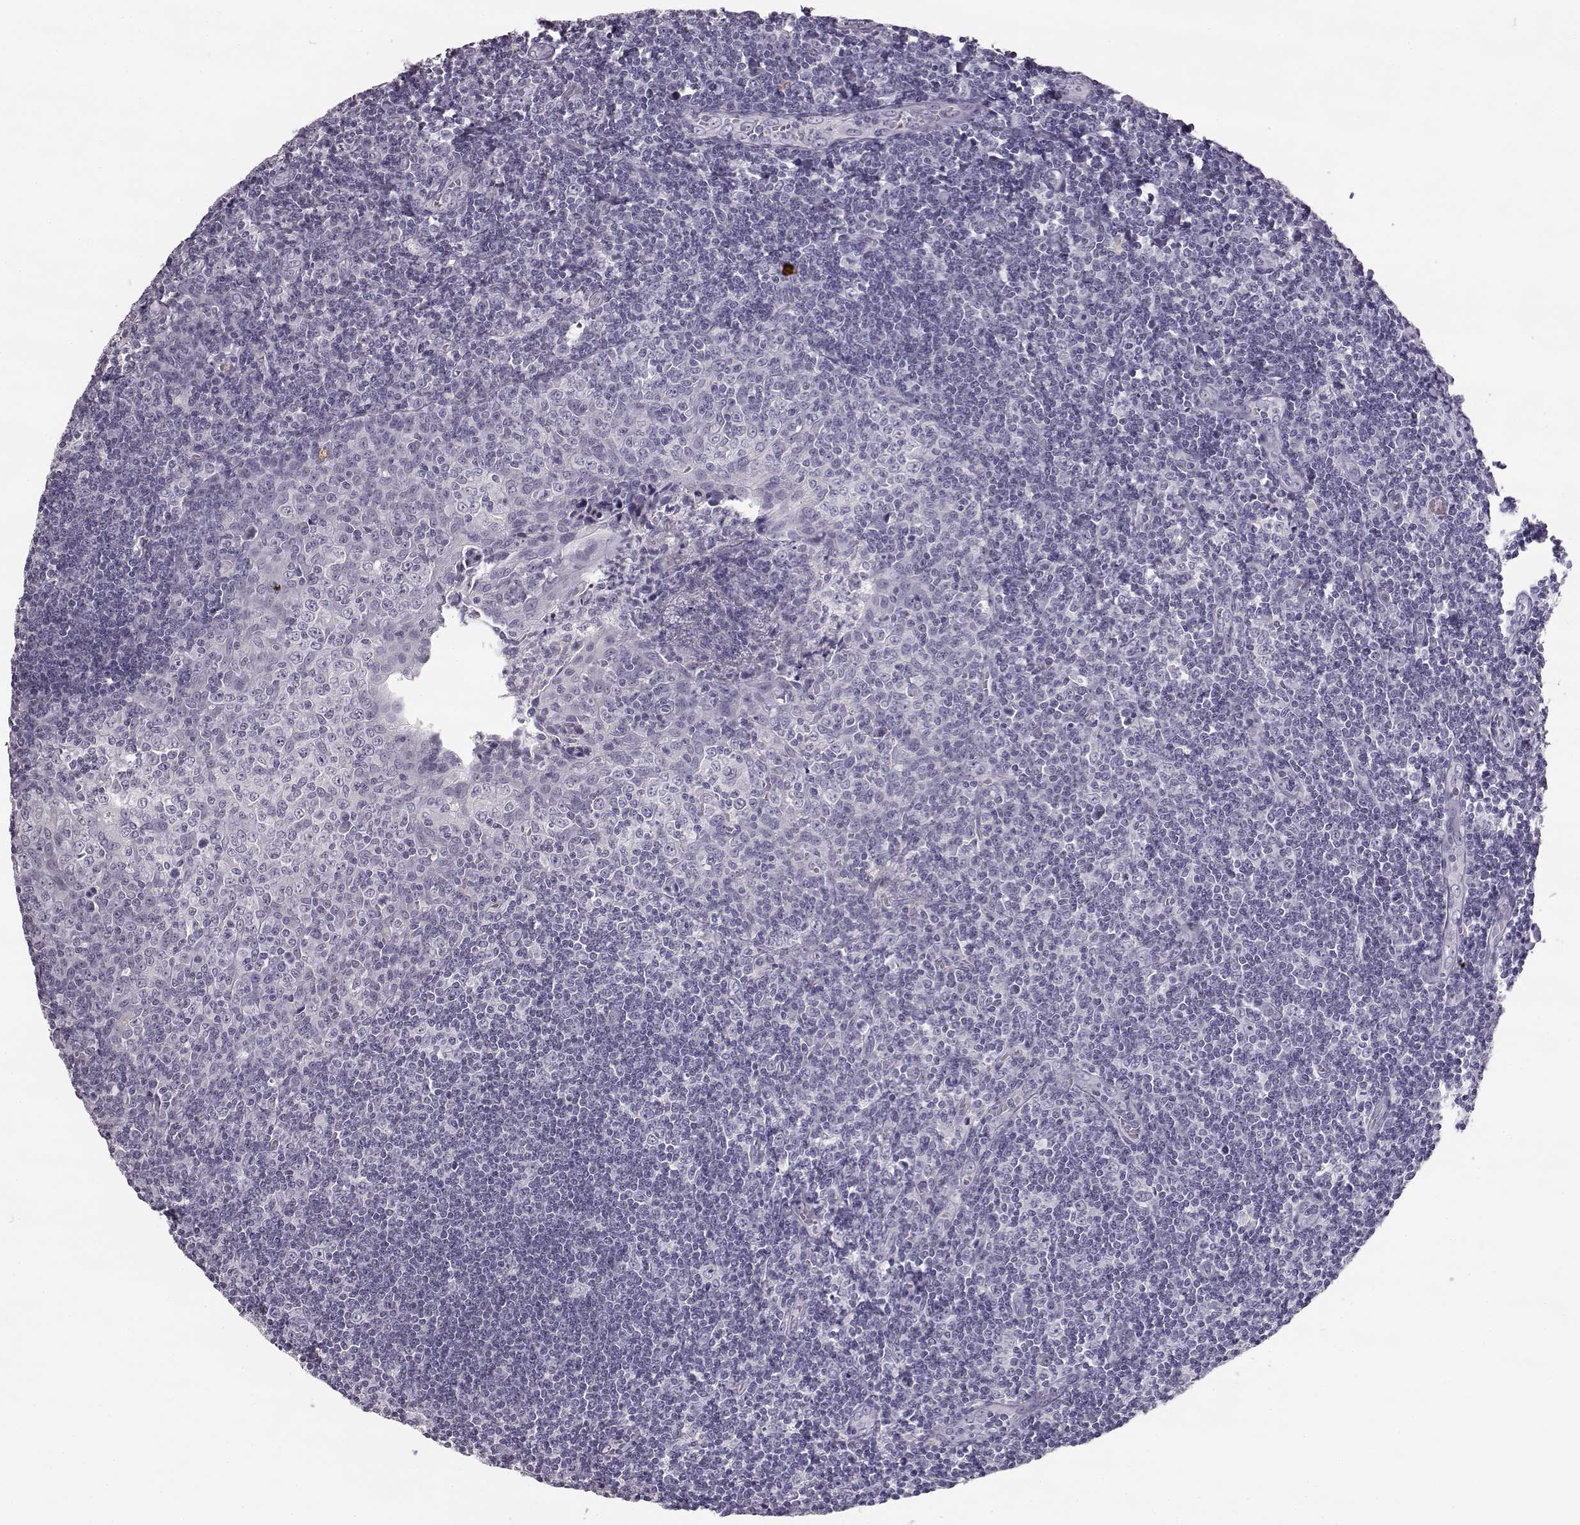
{"staining": {"intensity": "negative", "quantity": "none", "location": "none"}, "tissue": "tonsil", "cell_type": "Germinal center cells", "image_type": "normal", "snomed": [{"axis": "morphology", "description": "Normal tissue, NOS"}, {"axis": "morphology", "description": "Inflammation, NOS"}, {"axis": "topography", "description": "Tonsil"}], "caption": "Immunohistochemistry photomicrograph of unremarkable tonsil stained for a protein (brown), which exhibits no expression in germinal center cells. (DAB (3,3'-diaminobenzidine) immunohistochemistry (IHC) visualized using brightfield microscopy, high magnification).", "gene": "NPTXR", "patient": {"sex": "female", "age": 31}}